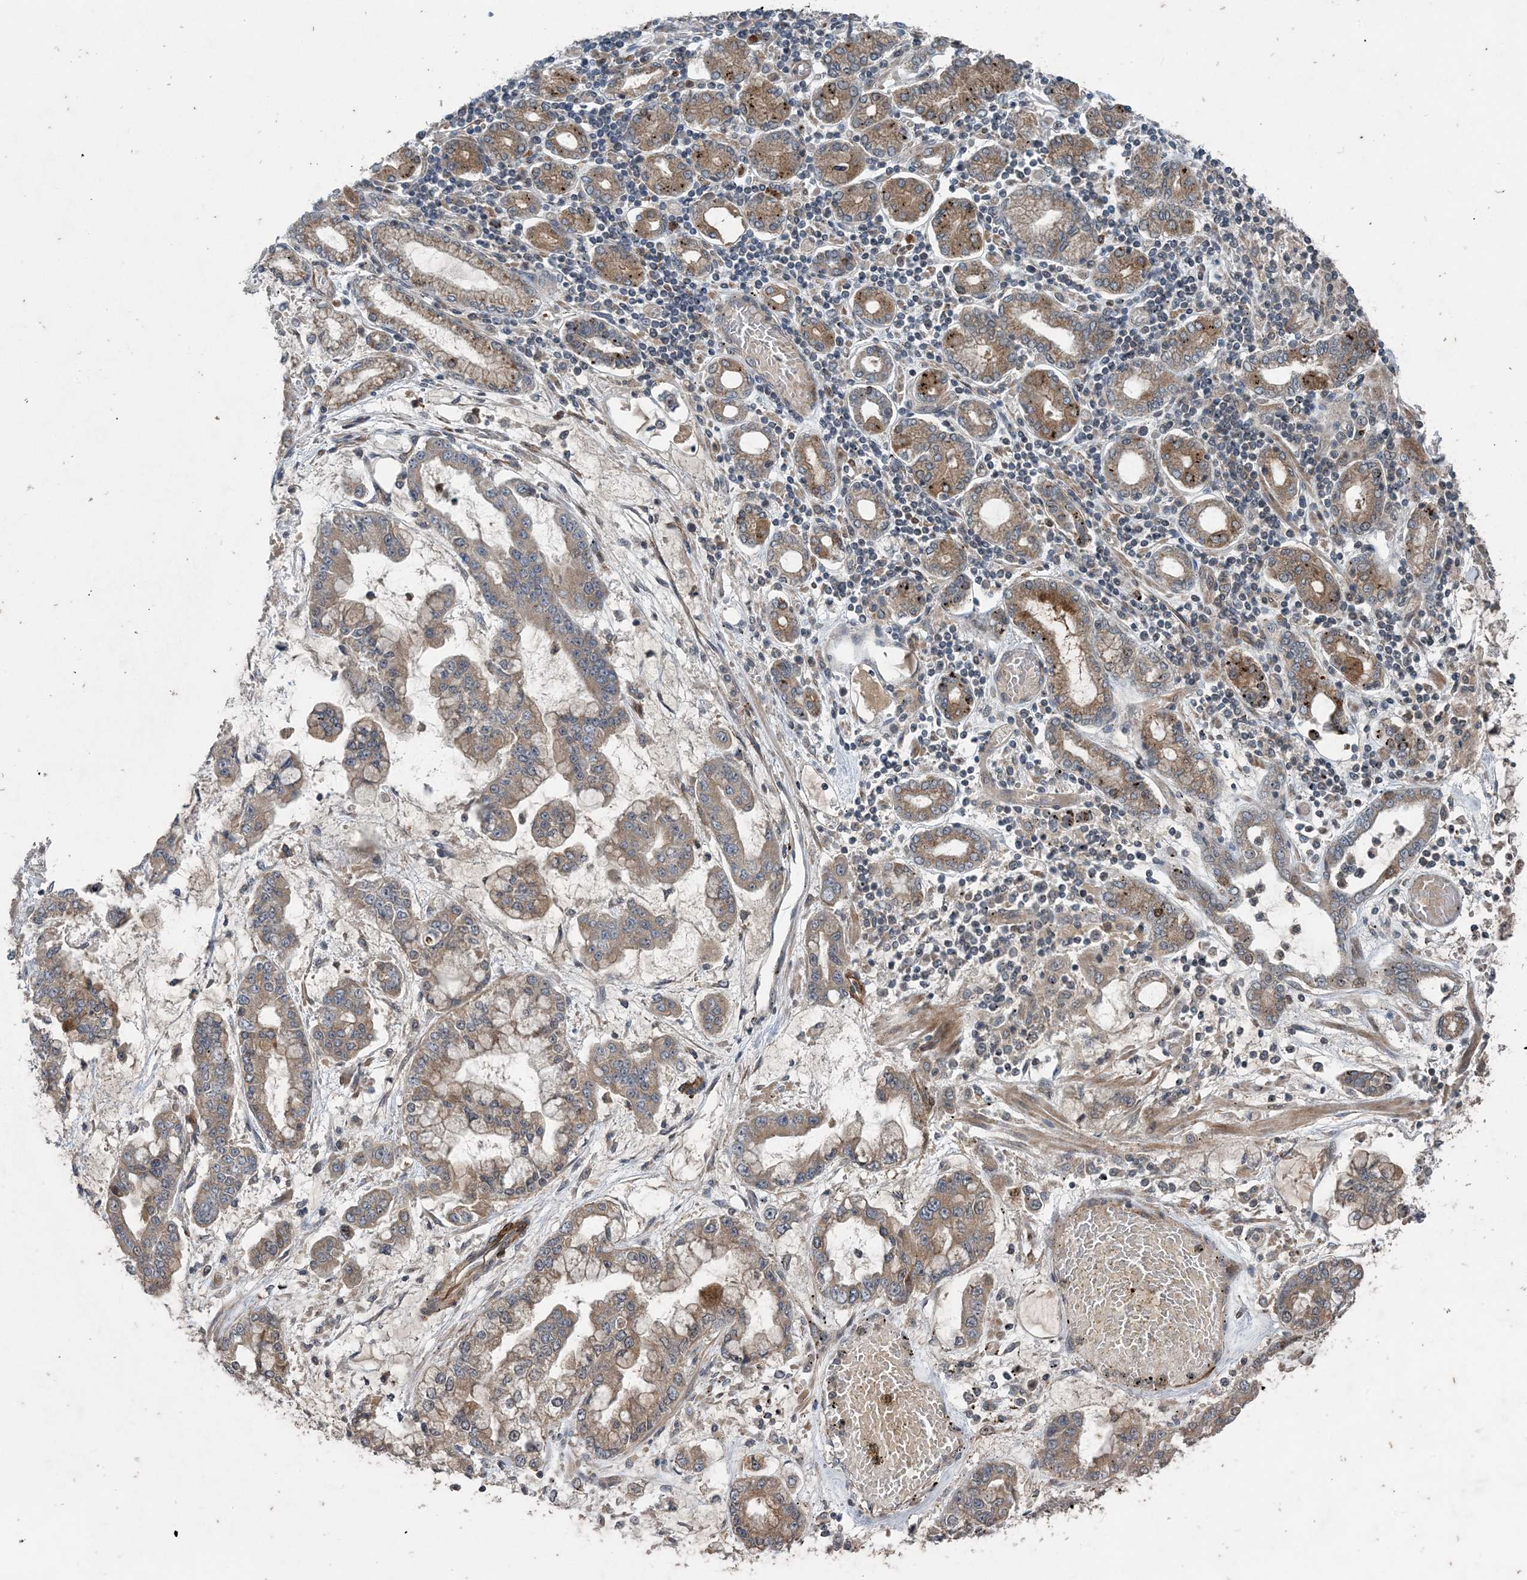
{"staining": {"intensity": "moderate", "quantity": ">75%", "location": "cytoplasmic/membranous"}, "tissue": "stomach cancer", "cell_type": "Tumor cells", "image_type": "cancer", "snomed": [{"axis": "morphology", "description": "Normal tissue, NOS"}, {"axis": "morphology", "description": "Adenocarcinoma, NOS"}, {"axis": "topography", "description": "Stomach, upper"}, {"axis": "topography", "description": "Stomach"}], "caption": "Tumor cells demonstrate medium levels of moderate cytoplasmic/membranous expression in approximately >75% of cells in human stomach adenocarcinoma.", "gene": "MYO9B", "patient": {"sex": "male", "age": 76}}